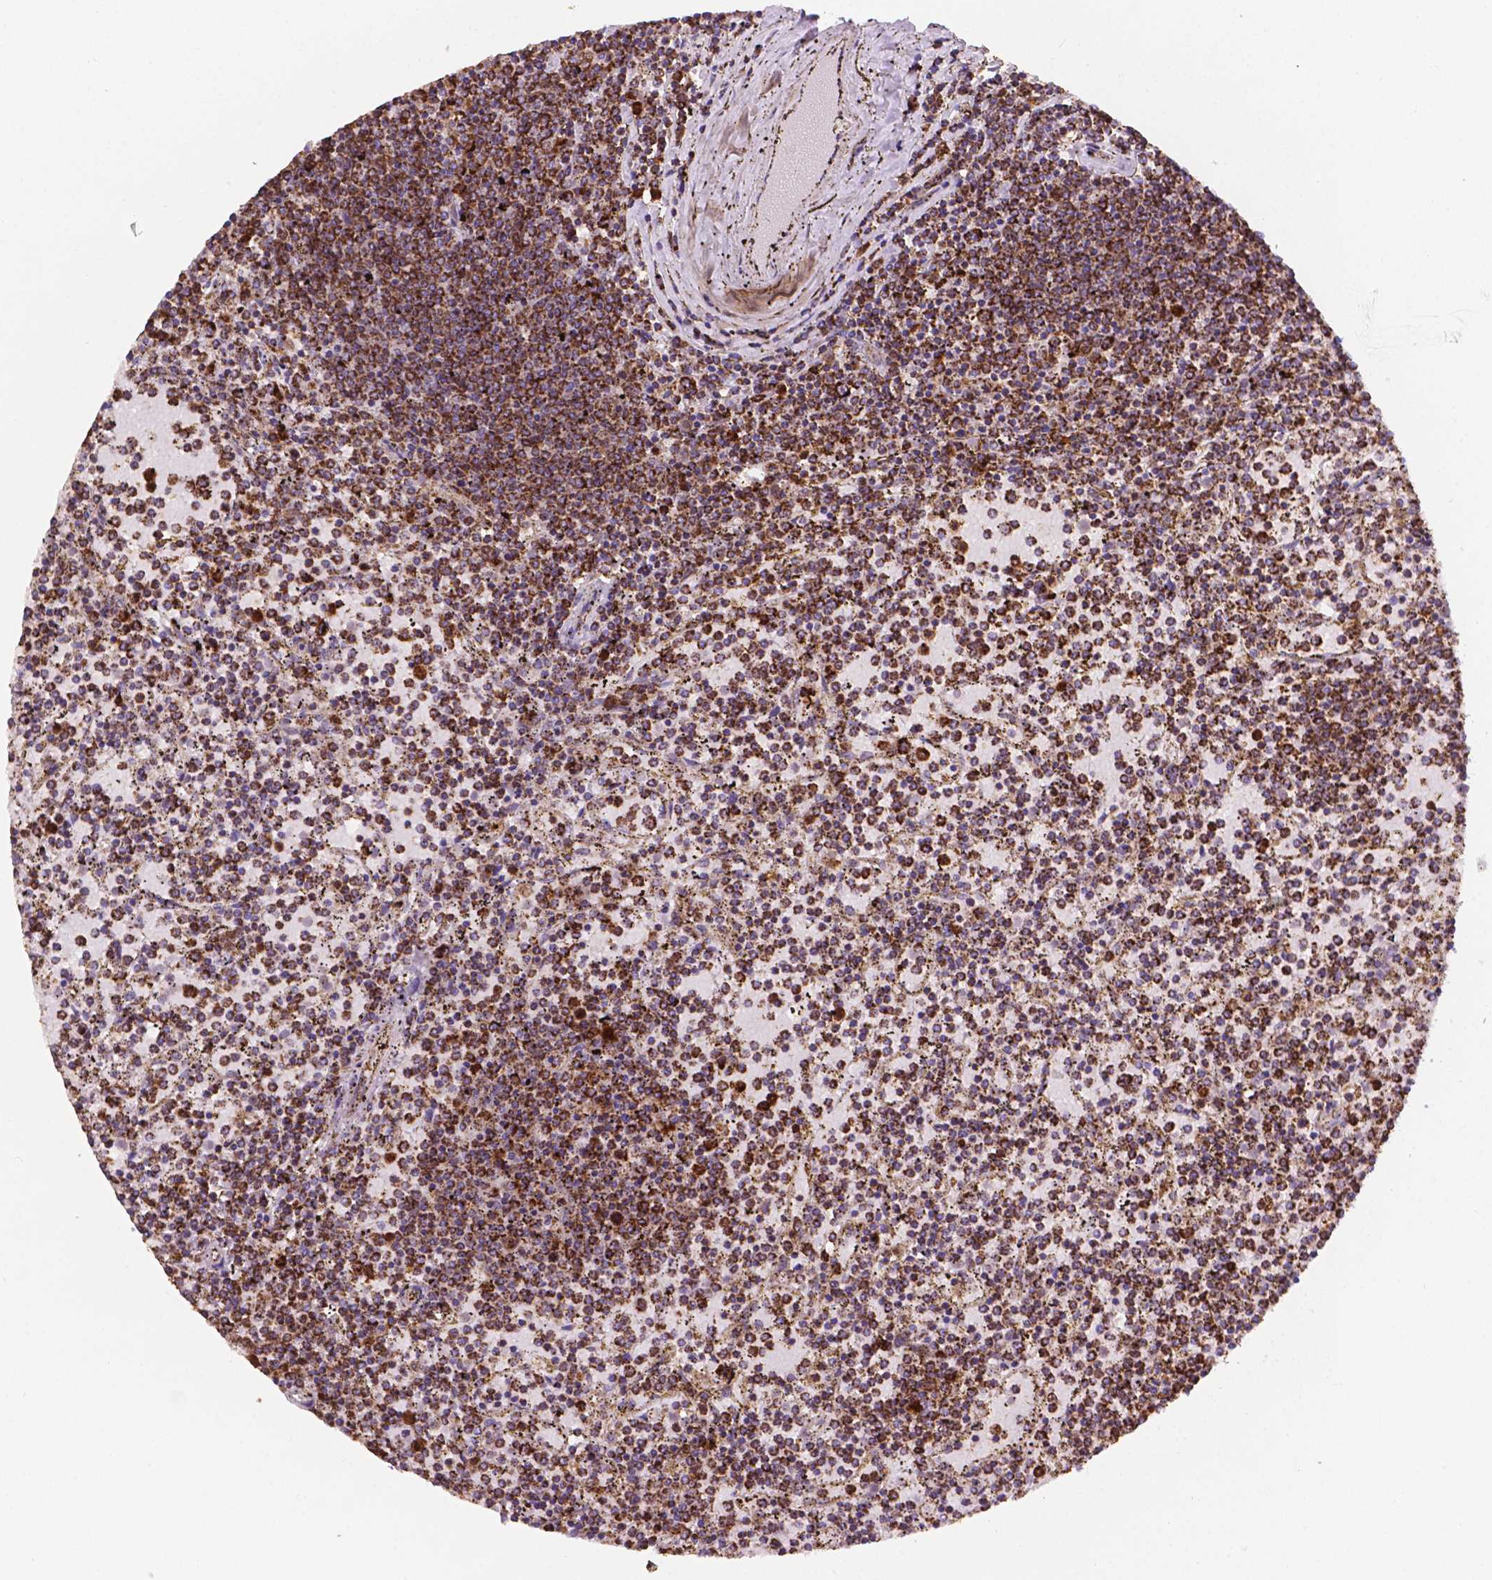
{"staining": {"intensity": "strong", "quantity": ">75%", "location": "cytoplasmic/membranous"}, "tissue": "lymphoma", "cell_type": "Tumor cells", "image_type": "cancer", "snomed": [{"axis": "morphology", "description": "Malignant lymphoma, non-Hodgkin's type, Low grade"}, {"axis": "topography", "description": "Spleen"}], "caption": "High-magnification brightfield microscopy of malignant lymphoma, non-Hodgkin's type (low-grade) stained with DAB (3,3'-diaminobenzidine) (brown) and counterstained with hematoxylin (blue). tumor cells exhibit strong cytoplasmic/membranous staining is appreciated in about>75% of cells.", "gene": "HSPD1", "patient": {"sex": "female", "age": 77}}